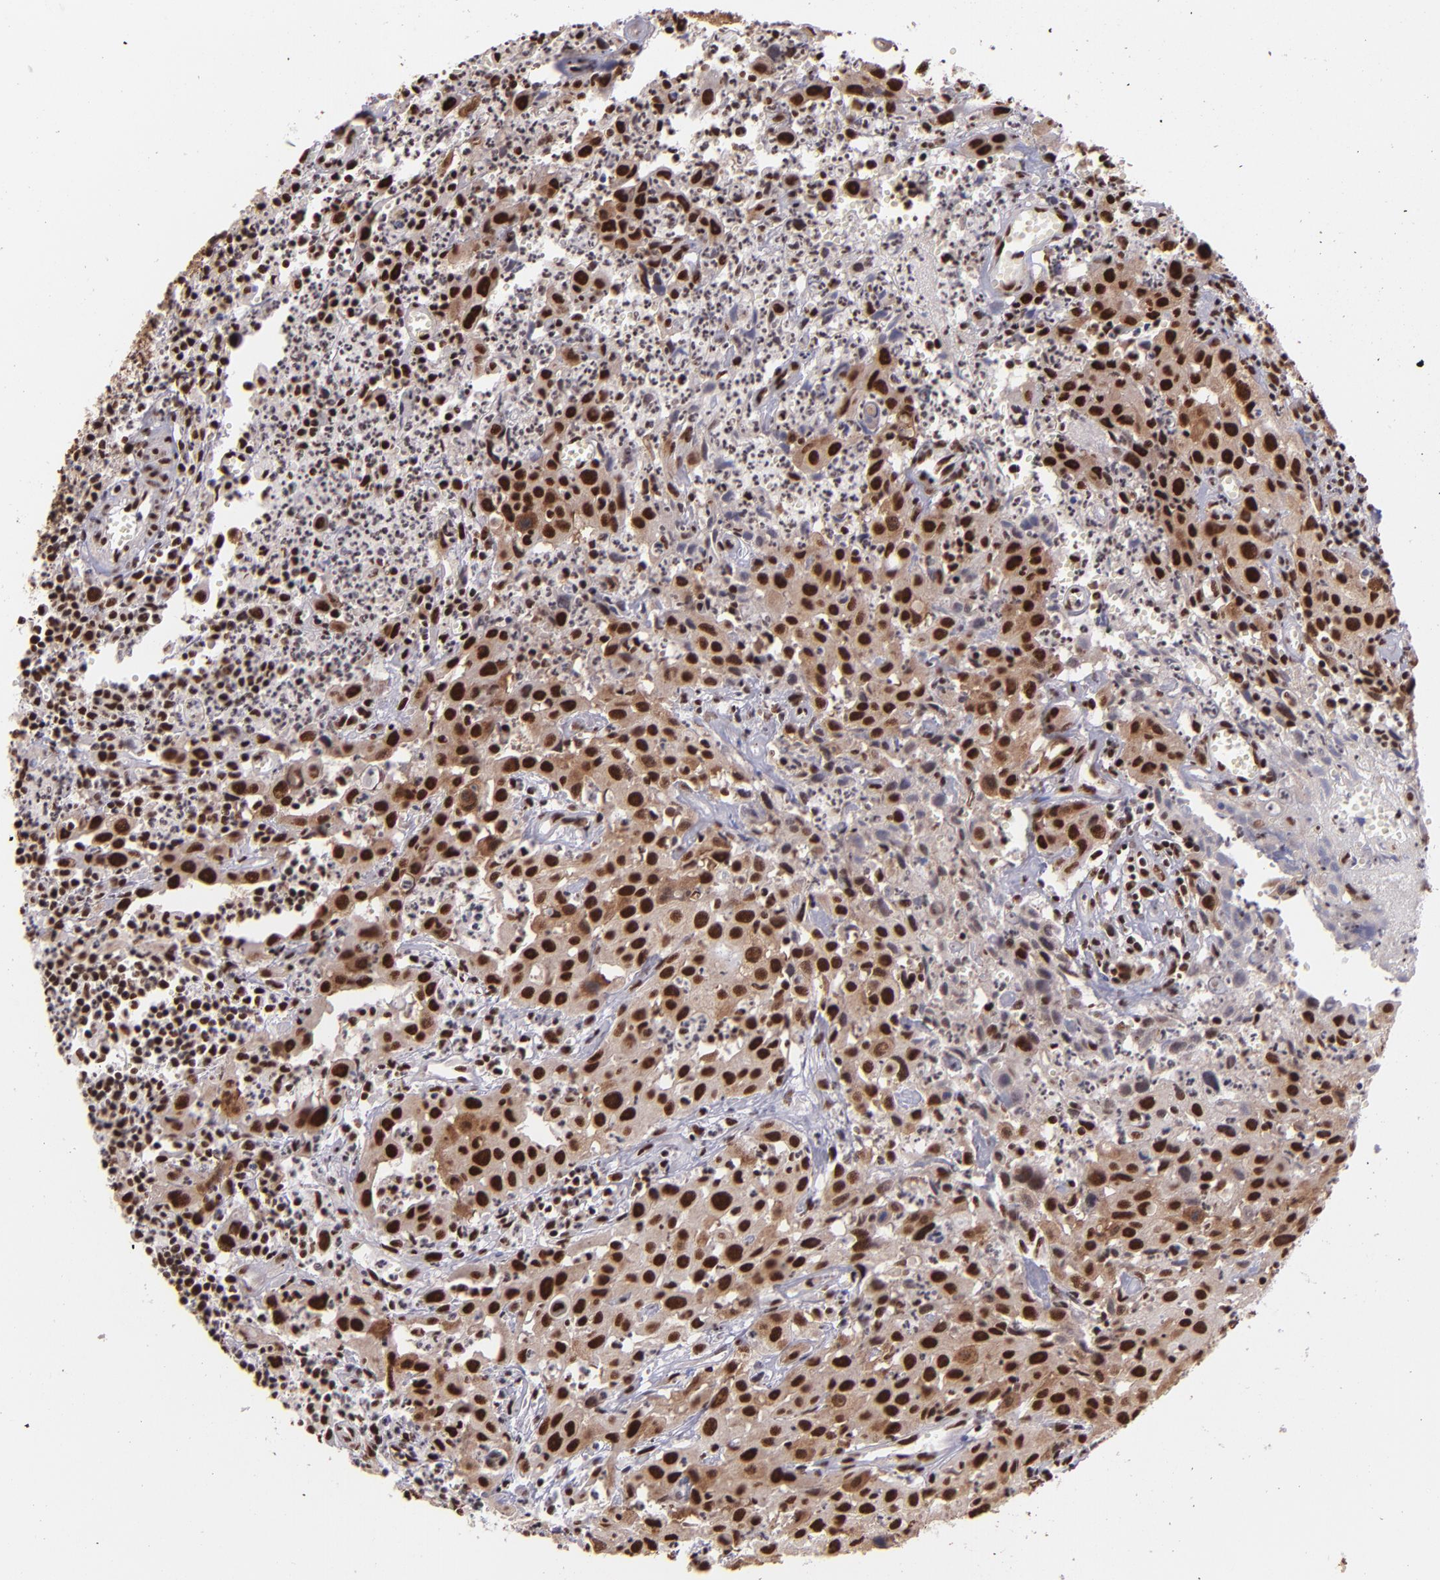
{"staining": {"intensity": "strong", "quantity": ">75%", "location": "cytoplasmic/membranous,nuclear"}, "tissue": "urothelial cancer", "cell_type": "Tumor cells", "image_type": "cancer", "snomed": [{"axis": "morphology", "description": "Urothelial carcinoma, High grade"}, {"axis": "topography", "description": "Urinary bladder"}], "caption": "Protein analysis of urothelial cancer tissue exhibits strong cytoplasmic/membranous and nuclear expression in approximately >75% of tumor cells.", "gene": "PQBP1", "patient": {"sex": "male", "age": 66}}